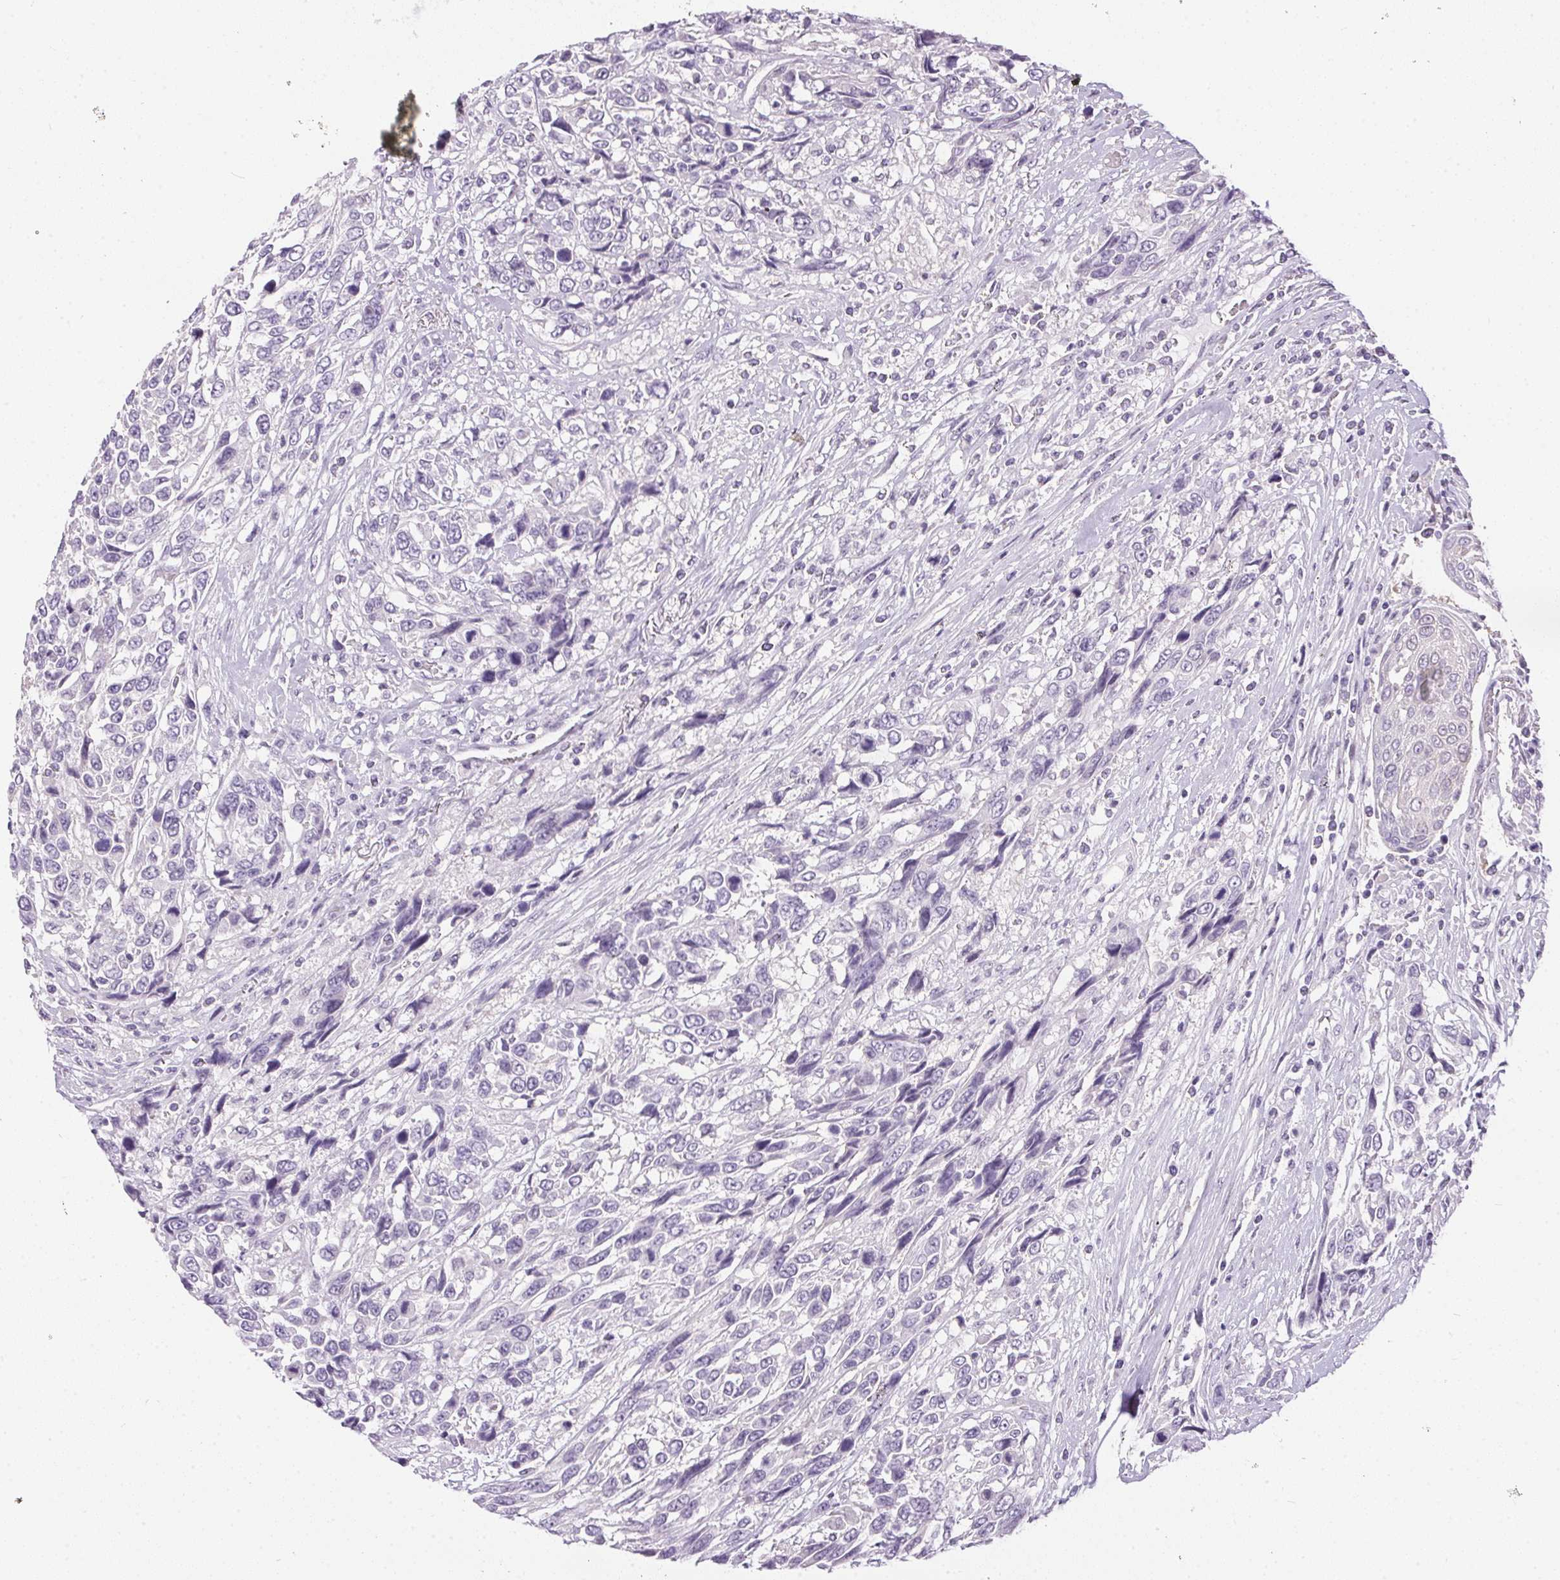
{"staining": {"intensity": "negative", "quantity": "none", "location": "none"}, "tissue": "urothelial cancer", "cell_type": "Tumor cells", "image_type": "cancer", "snomed": [{"axis": "morphology", "description": "Urothelial carcinoma, High grade"}, {"axis": "topography", "description": "Urinary bladder"}], "caption": "DAB immunohistochemical staining of human high-grade urothelial carcinoma displays no significant expression in tumor cells.", "gene": "GBP6", "patient": {"sex": "female", "age": 70}}